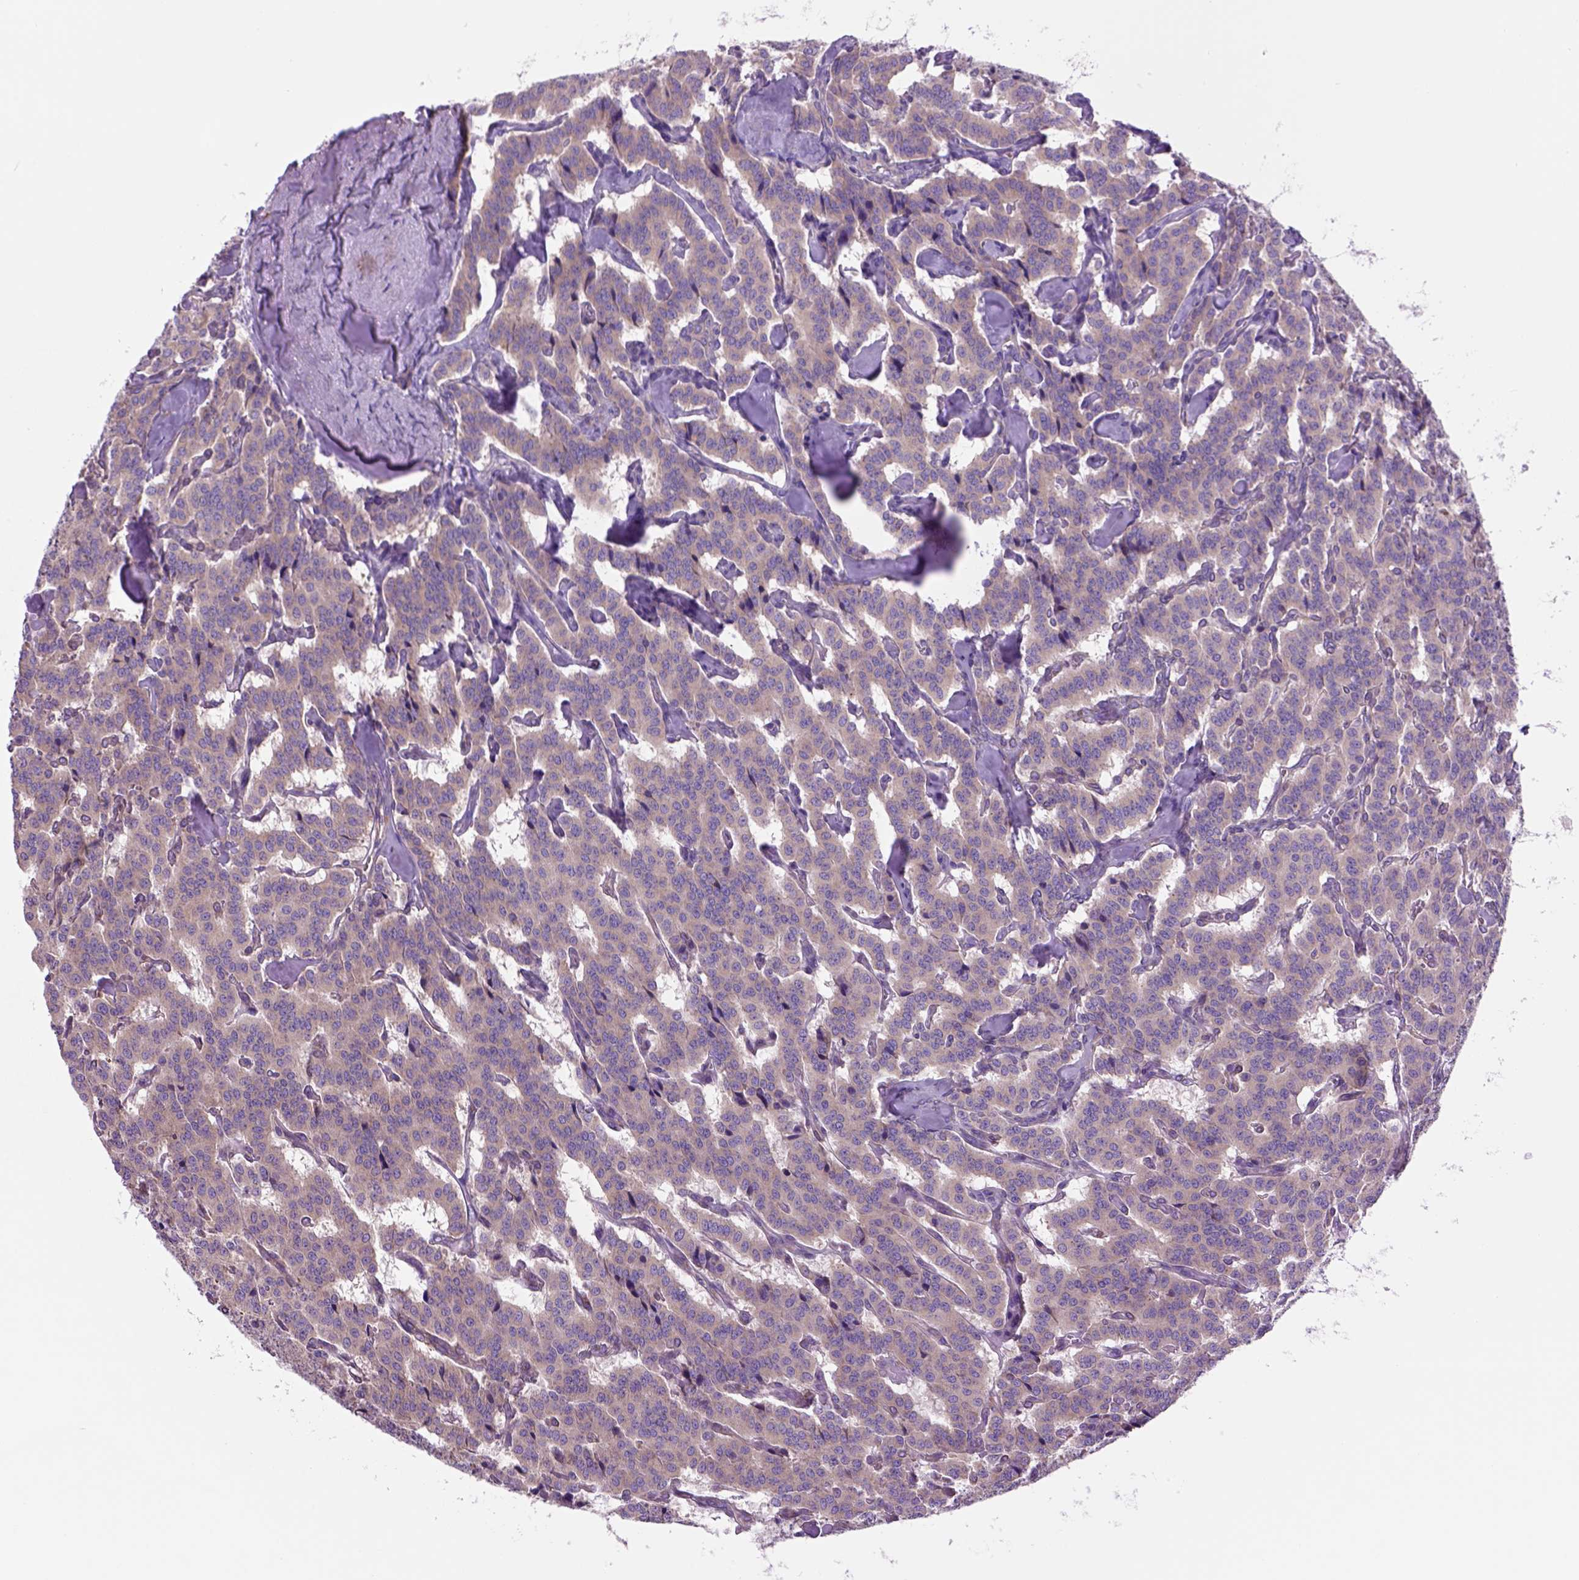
{"staining": {"intensity": "weak", "quantity": ">75%", "location": "cytoplasmic/membranous"}, "tissue": "carcinoid", "cell_type": "Tumor cells", "image_type": "cancer", "snomed": [{"axis": "morphology", "description": "Carcinoid, malignant, NOS"}, {"axis": "topography", "description": "Lung"}], "caption": "Human carcinoid stained with a protein marker exhibits weak staining in tumor cells.", "gene": "PIAS3", "patient": {"sex": "female", "age": 46}}